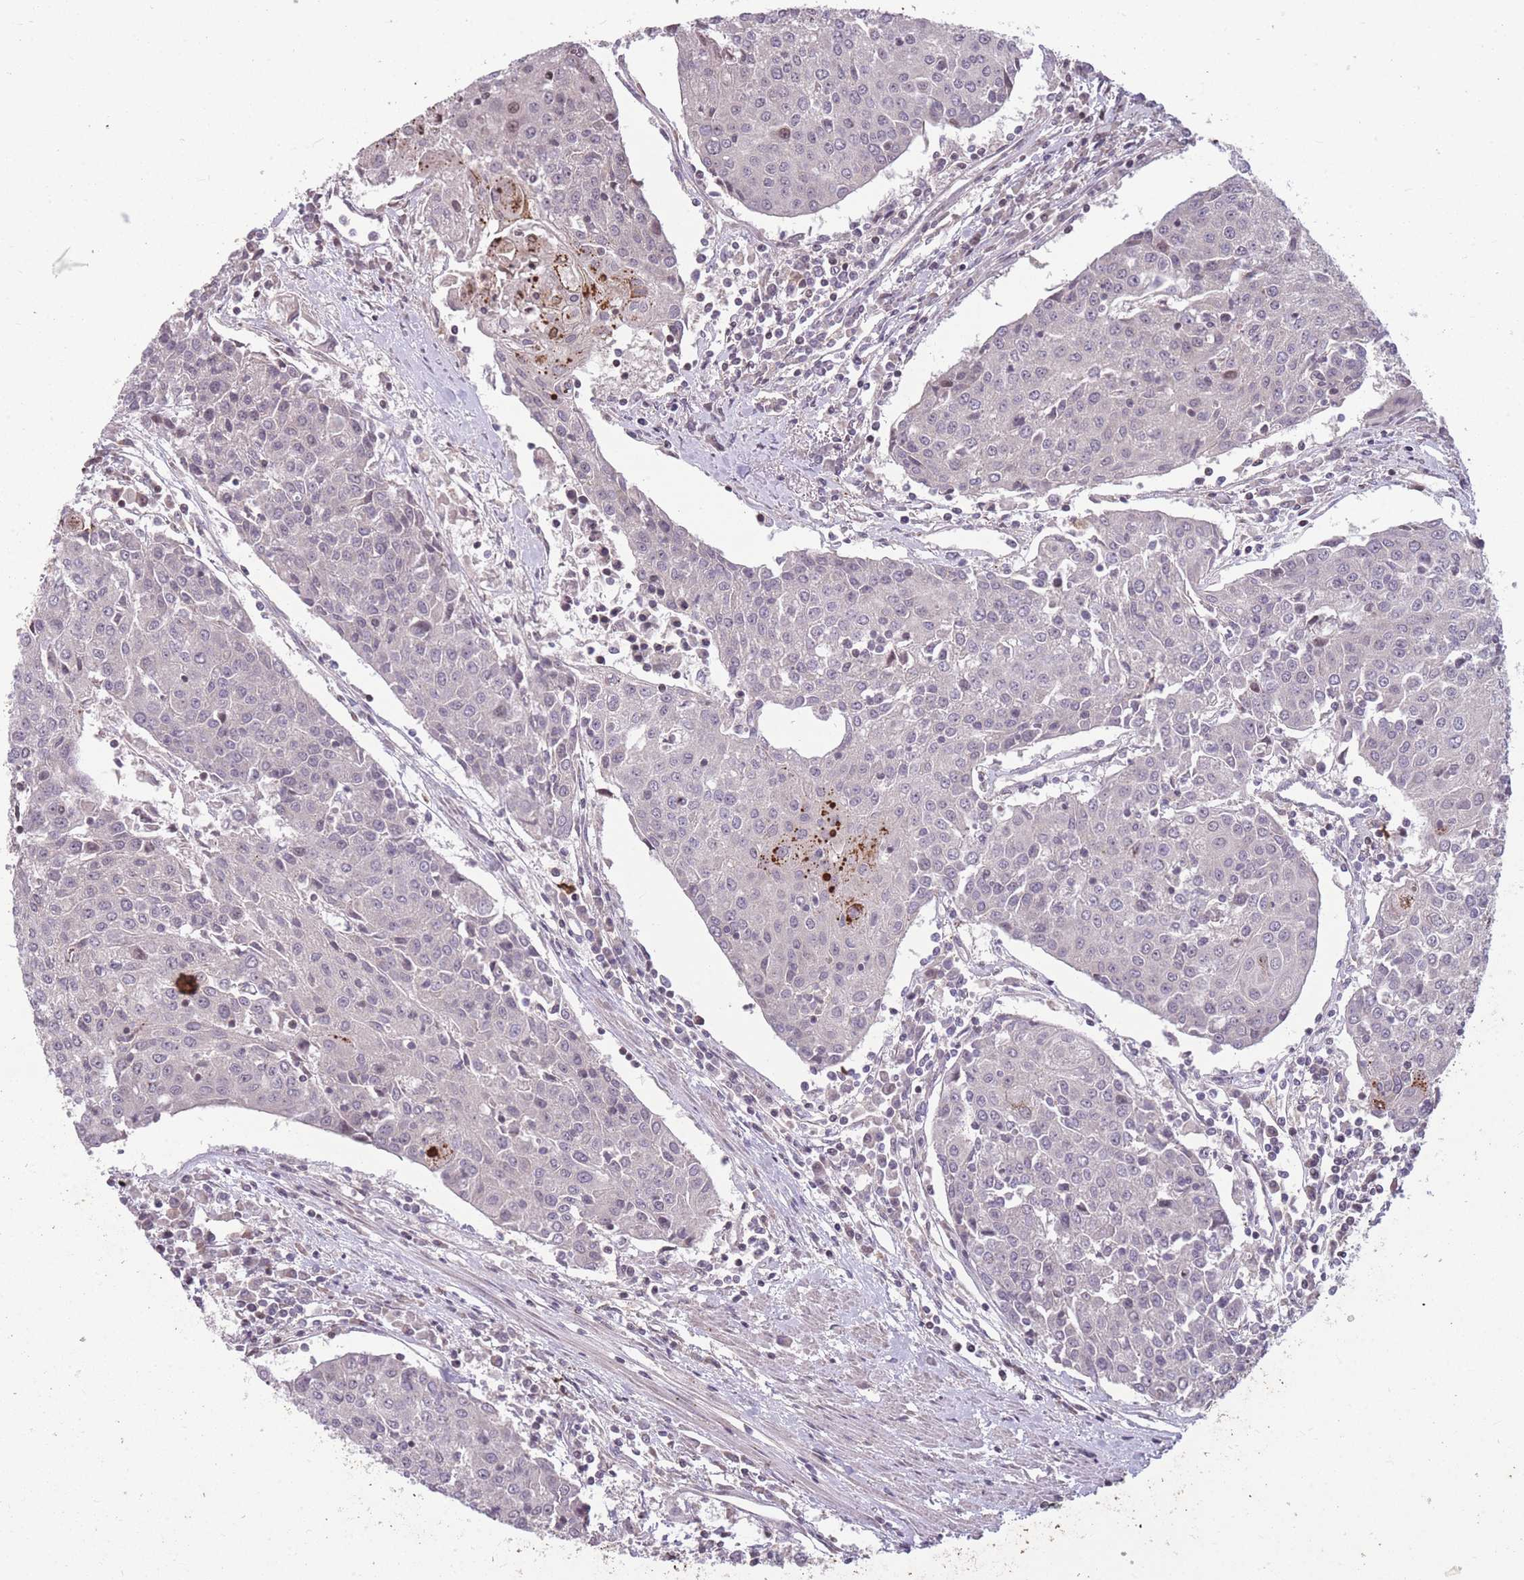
{"staining": {"intensity": "negative", "quantity": "none", "location": "none"}, "tissue": "urothelial cancer", "cell_type": "Tumor cells", "image_type": "cancer", "snomed": [{"axis": "morphology", "description": "Urothelial carcinoma, High grade"}, {"axis": "topography", "description": "Urinary bladder"}], "caption": "DAB immunohistochemical staining of urothelial cancer shows no significant positivity in tumor cells. Nuclei are stained in blue.", "gene": "GGT5", "patient": {"sex": "female", "age": 85}}